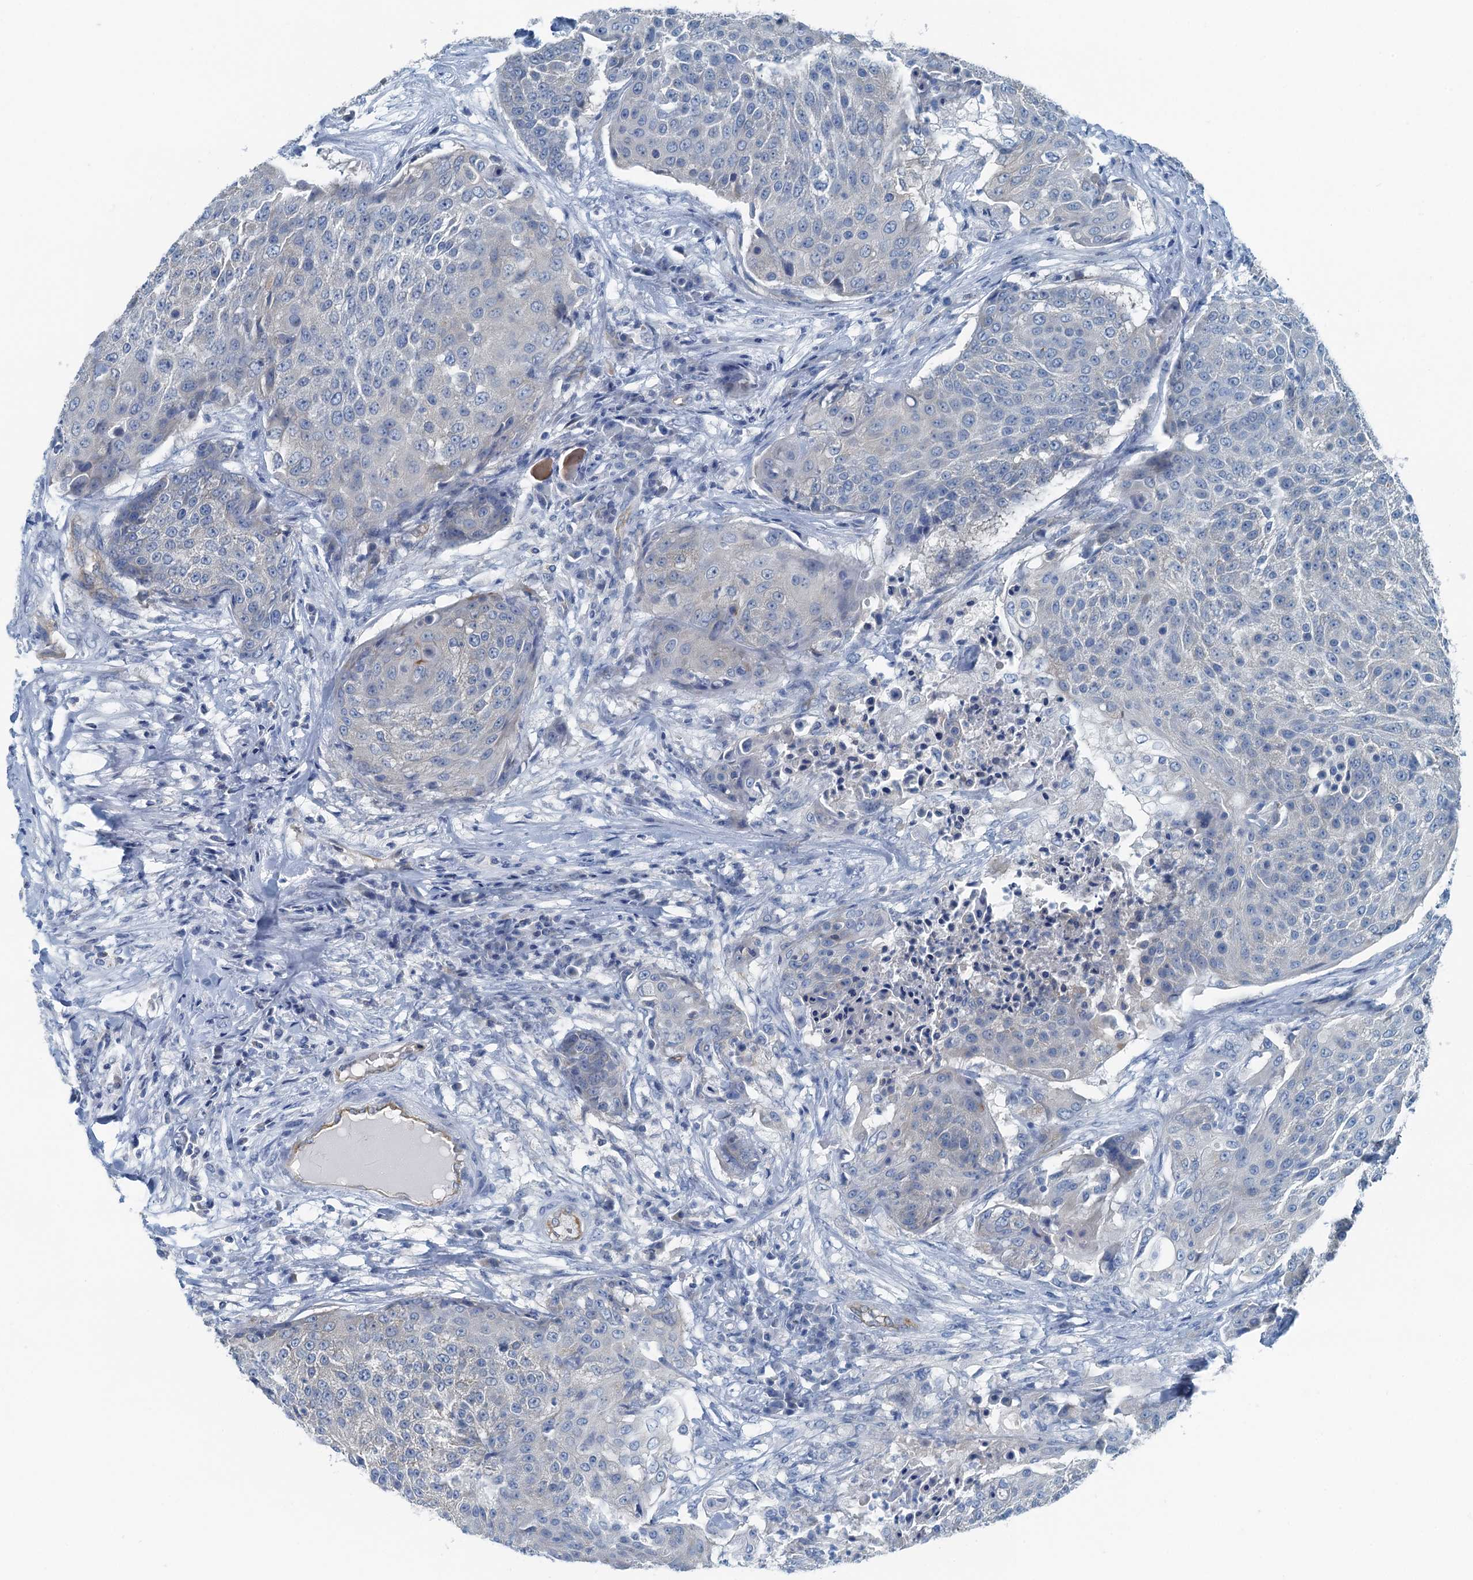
{"staining": {"intensity": "negative", "quantity": "none", "location": "none"}, "tissue": "urothelial cancer", "cell_type": "Tumor cells", "image_type": "cancer", "snomed": [{"axis": "morphology", "description": "Urothelial carcinoma, High grade"}, {"axis": "topography", "description": "Urinary bladder"}], "caption": "Immunohistochemistry (IHC) micrograph of neoplastic tissue: human high-grade urothelial carcinoma stained with DAB (3,3'-diaminobenzidine) displays no significant protein expression in tumor cells.", "gene": "GFOD2", "patient": {"sex": "female", "age": 63}}